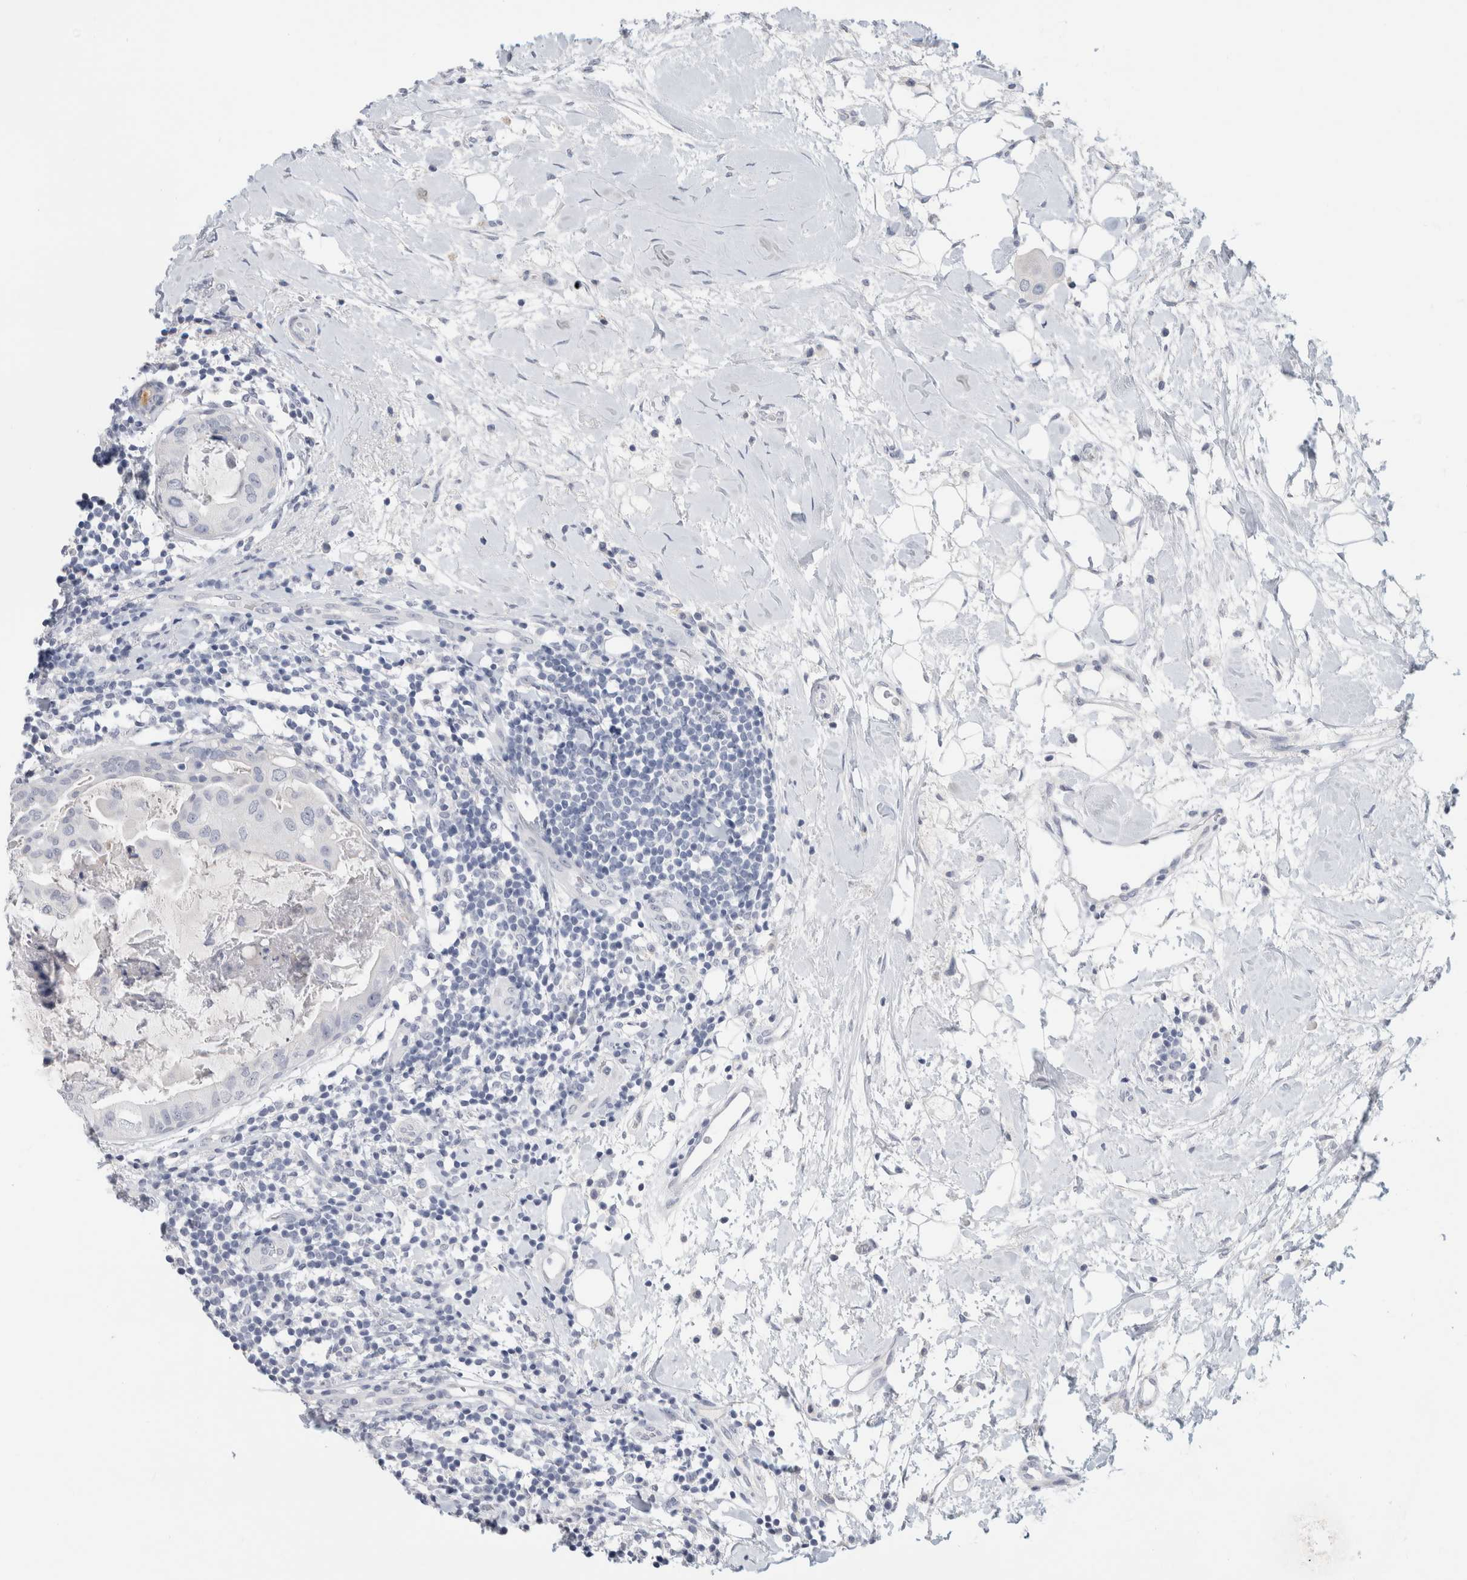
{"staining": {"intensity": "negative", "quantity": "none", "location": "none"}, "tissue": "breast cancer", "cell_type": "Tumor cells", "image_type": "cancer", "snomed": [{"axis": "morphology", "description": "Duct carcinoma"}, {"axis": "topography", "description": "Breast"}], "caption": "Tumor cells show no significant protein staining in breast infiltrating ductal carcinoma.", "gene": "BCAN", "patient": {"sex": "female", "age": 40}}